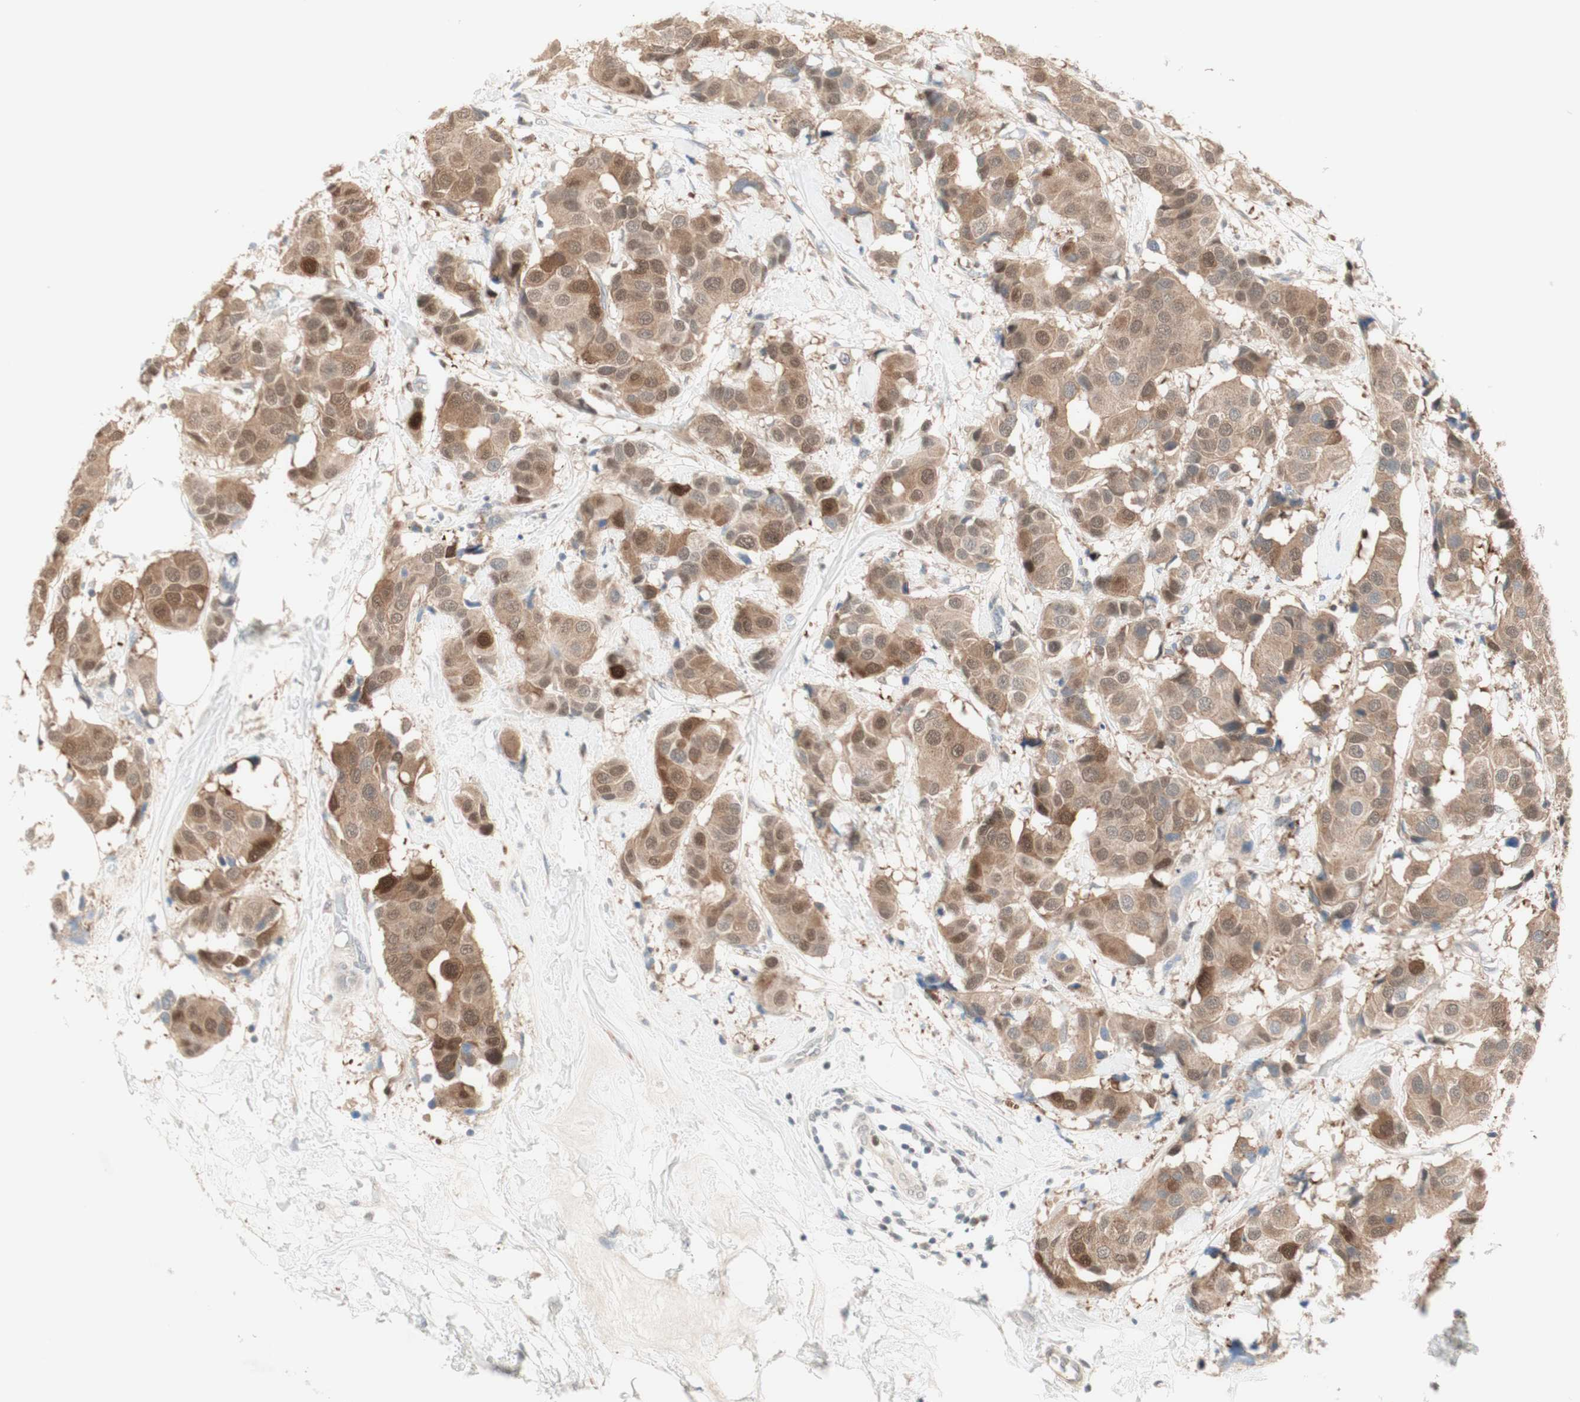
{"staining": {"intensity": "moderate", "quantity": ">75%", "location": "cytoplasmic/membranous,nuclear"}, "tissue": "breast cancer", "cell_type": "Tumor cells", "image_type": "cancer", "snomed": [{"axis": "morphology", "description": "Normal tissue, NOS"}, {"axis": "morphology", "description": "Duct carcinoma"}, {"axis": "topography", "description": "Breast"}], "caption": "Brown immunohistochemical staining in breast cancer reveals moderate cytoplasmic/membranous and nuclear expression in approximately >75% of tumor cells.", "gene": "RFNG", "patient": {"sex": "female", "age": 39}}